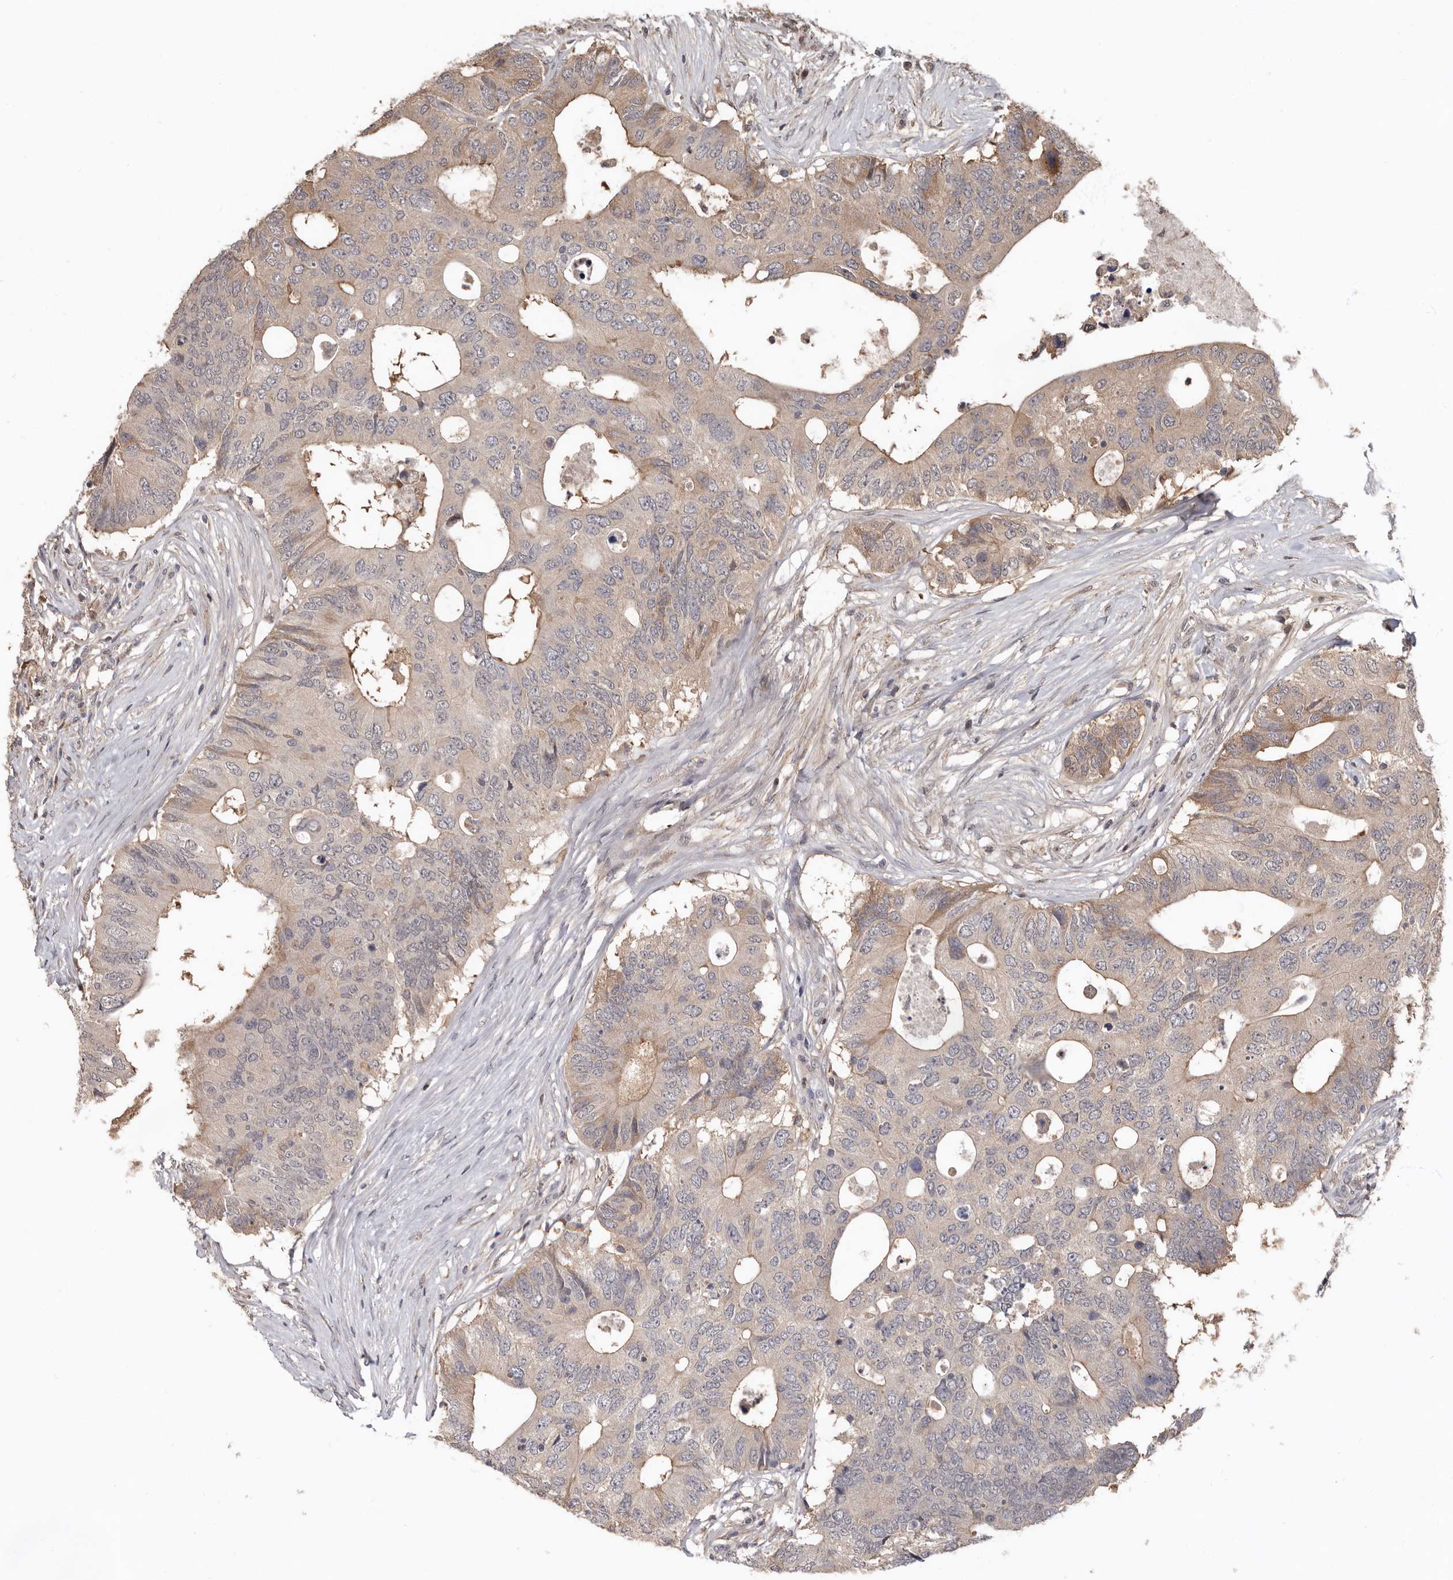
{"staining": {"intensity": "weak", "quantity": ">75%", "location": "cytoplasmic/membranous"}, "tissue": "colorectal cancer", "cell_type": "Tumor cells", "image_type": "cancer", "snomed": [{"axis": "morphology", "description": "Adenocarcinoma, NOS"}, {"axis": "topography", "description": "Colon"}], "caption": "IHC micrograph of adenocarcinoma (colorectal) stained for a protein (brown), which exhibits low levels of weak cytoplasmic/membranous staining in approximately >75% of tumor cells.", "gene": "LRGUK", "patient": {"sex": "male", "age": 71}}